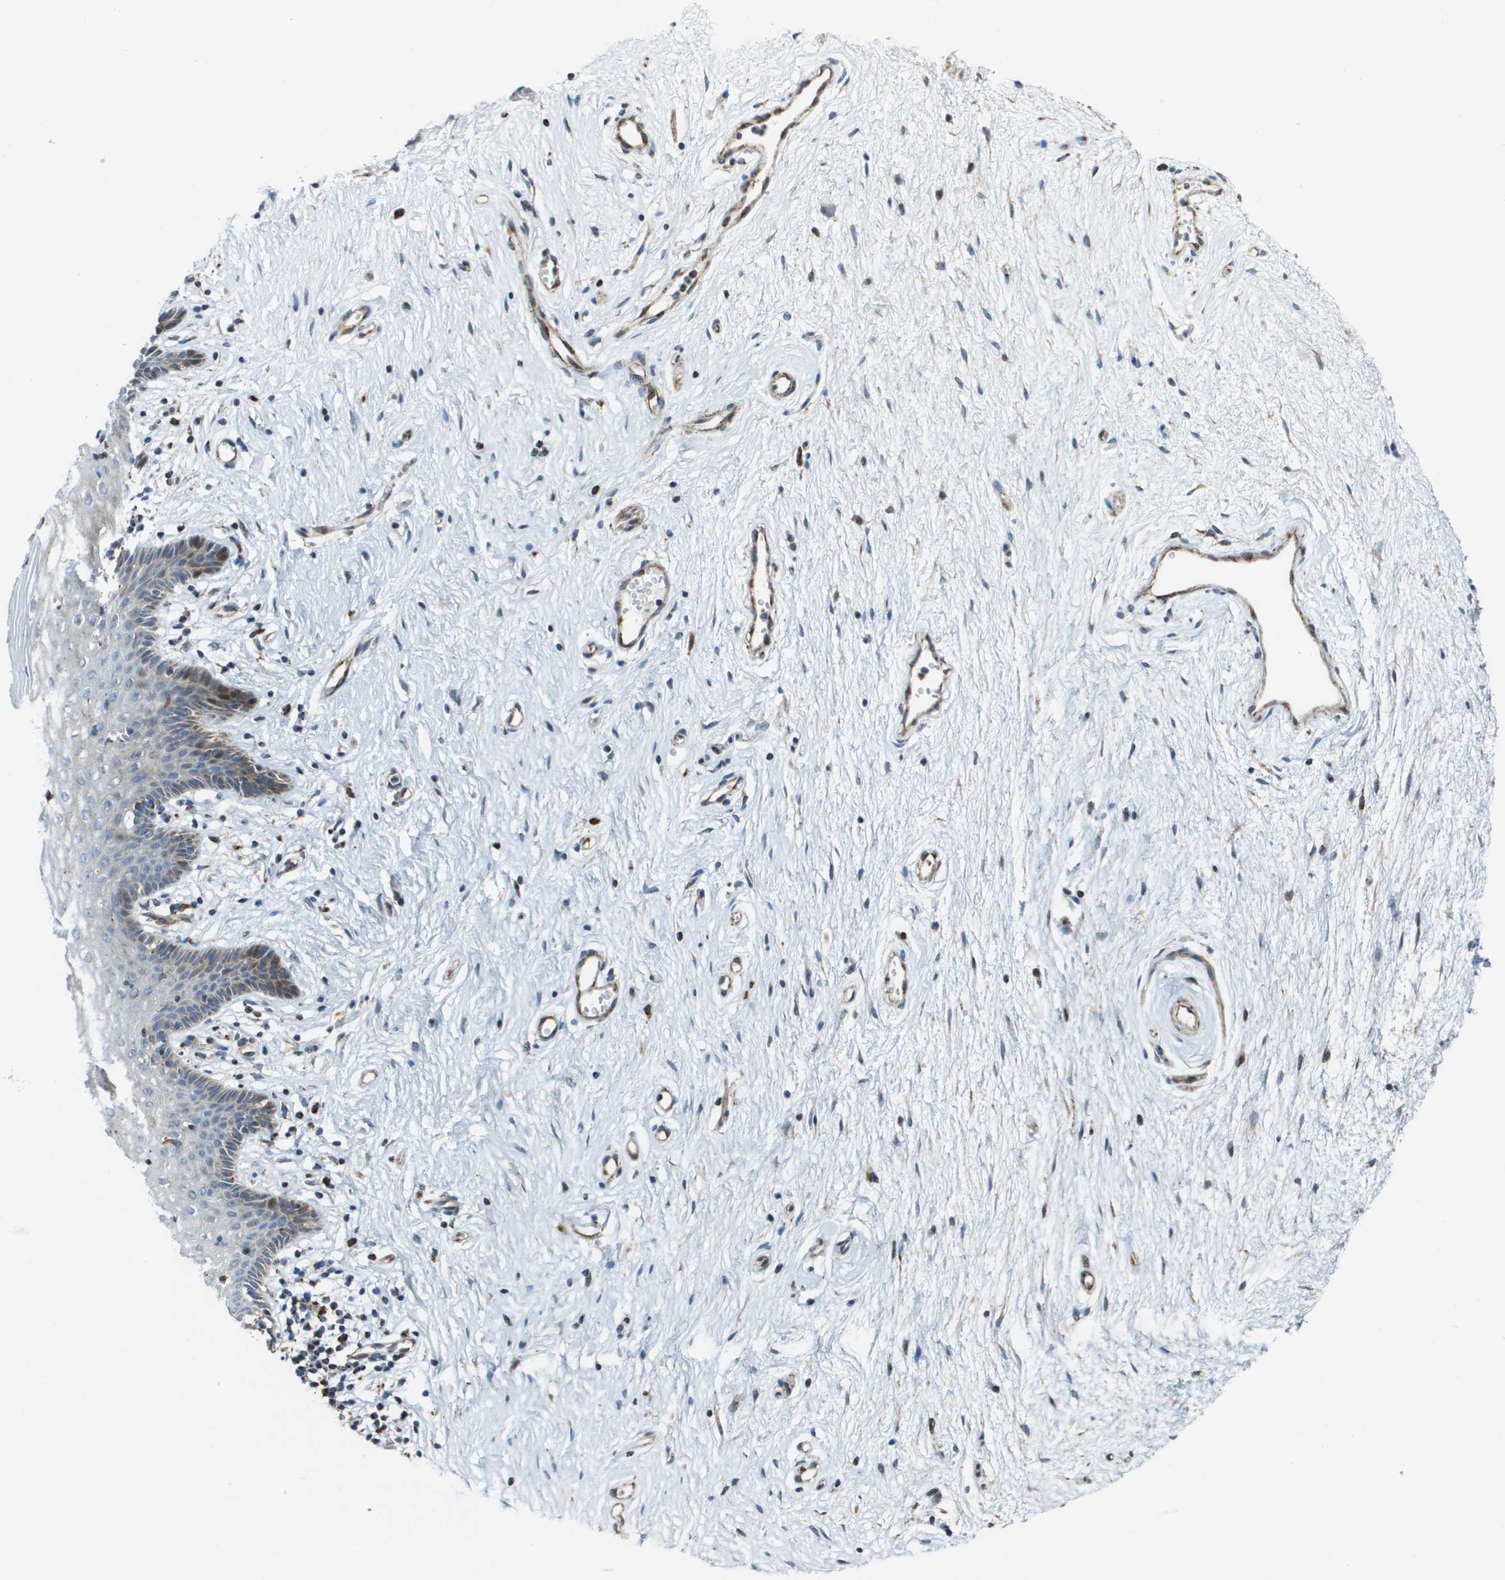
{"staining": {"intensity": "strong", "quantity": "<25%", "location": "cytoplasmic/membranous,nuclear"}, "tissue": "vagina", "cell_type": "Squamous epithelial cells", "image_type": "normal", "snomed": [{"axis": "morphology", "description": "Normal tissue, NOS"}, {"axis": "topography", "description": "Vagina"}], "caption": "Strong cytoplasmic/membranous,nuclear staining is seen in approximately <25% of squamous epithelial cells in unremarkable vagina.", "gene": "MGAT3", "patient": {"sex": "female", "age": 44}}